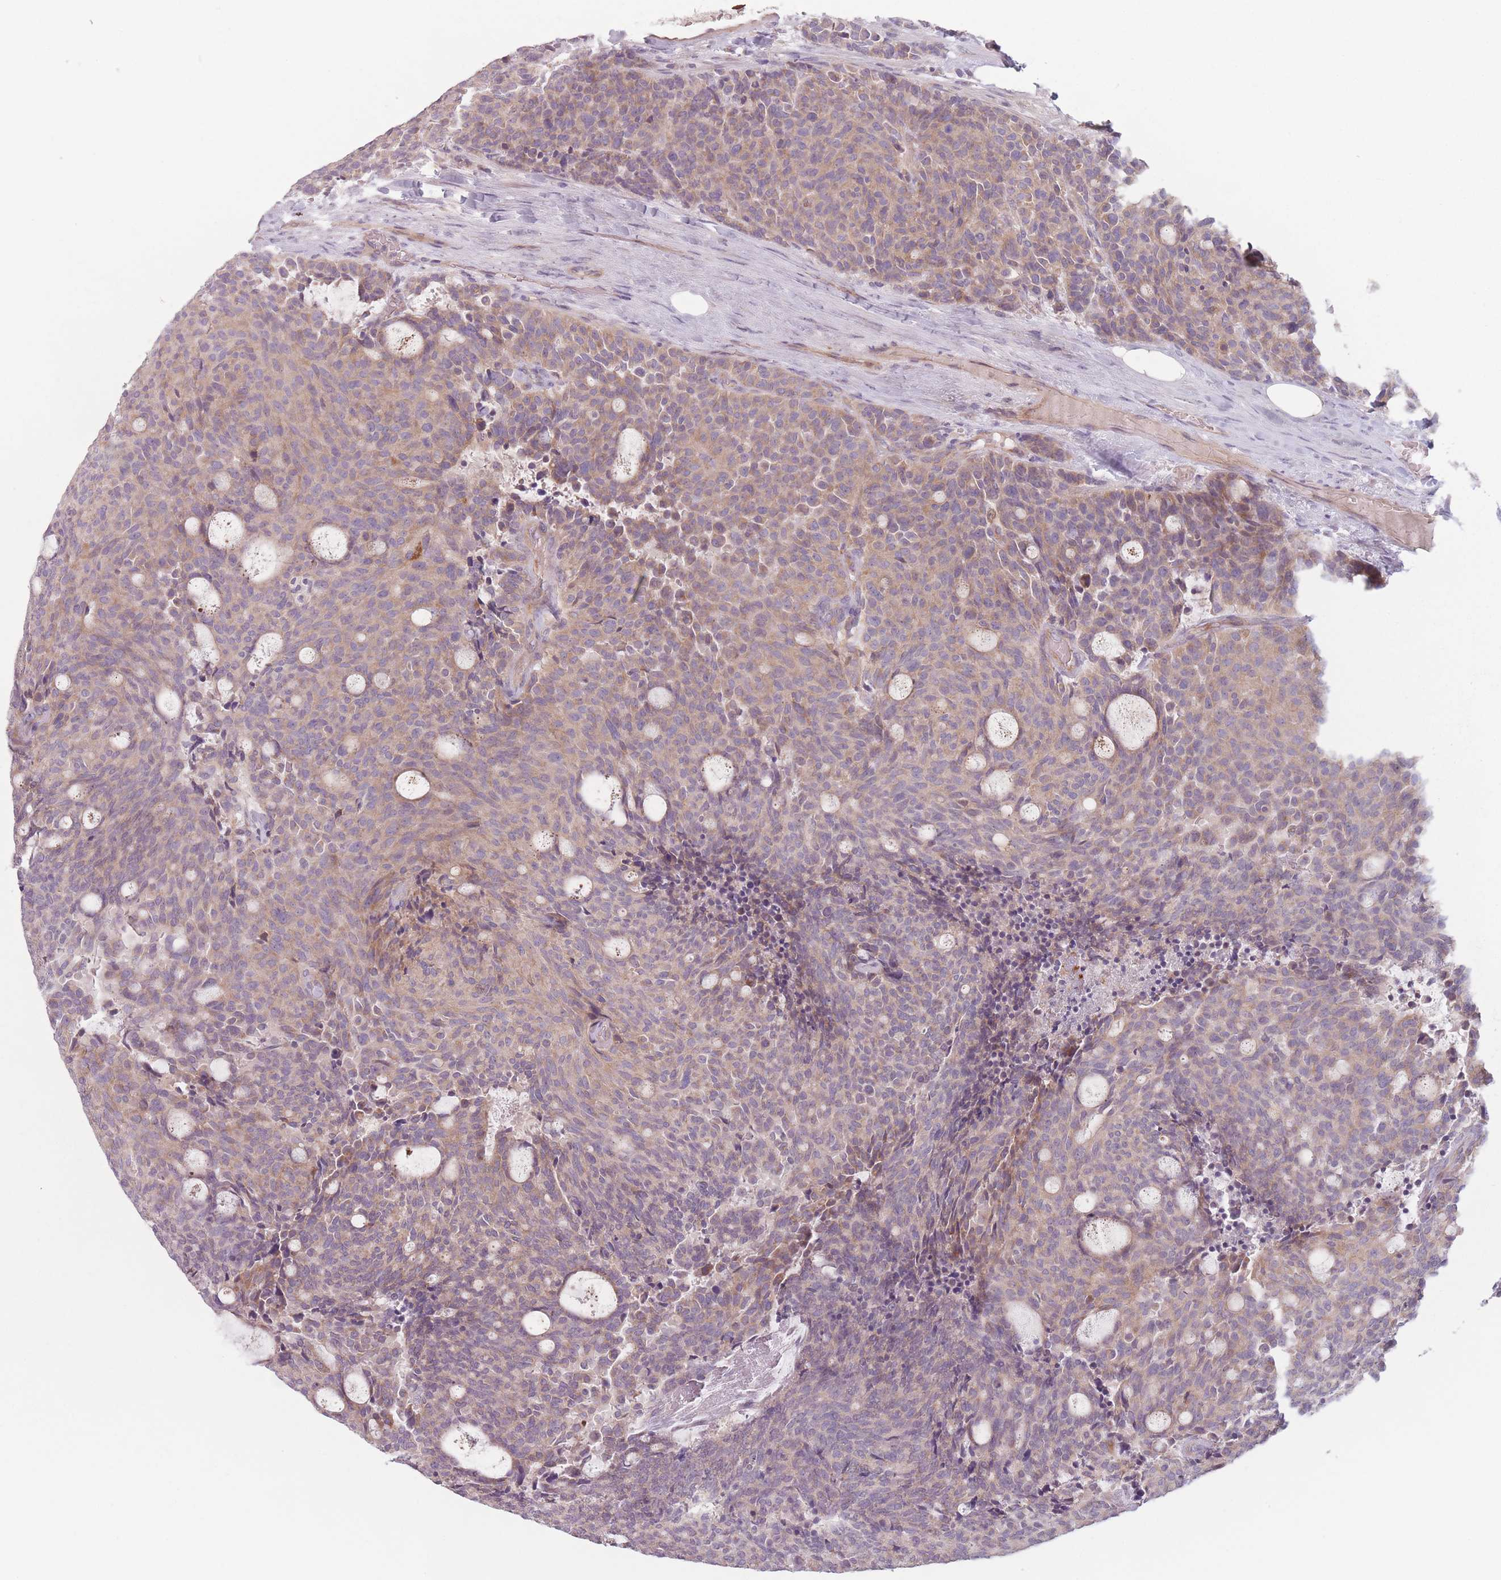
{"staining": {"intensity": "weak", "quantity": "25%-75%", "location": "cytoplasmic/membranous"}, "tissue": "carcinoid", "cell_type": "Tumor cells", "image_type": "cancer", "snomed": [{"axis": "morphology", "description": "Carcinoid, malignant, NOS"}, {"axis": "topography", "description": "Pancreas"}], "caption": "Tumor cells display low levels of weak cytoplasmic/membranous positivity in about 25%-75% of cells in carcinoid (malignant).", "gene": "NT5DC2", "patient": {"sex": "female", "age": 54}}